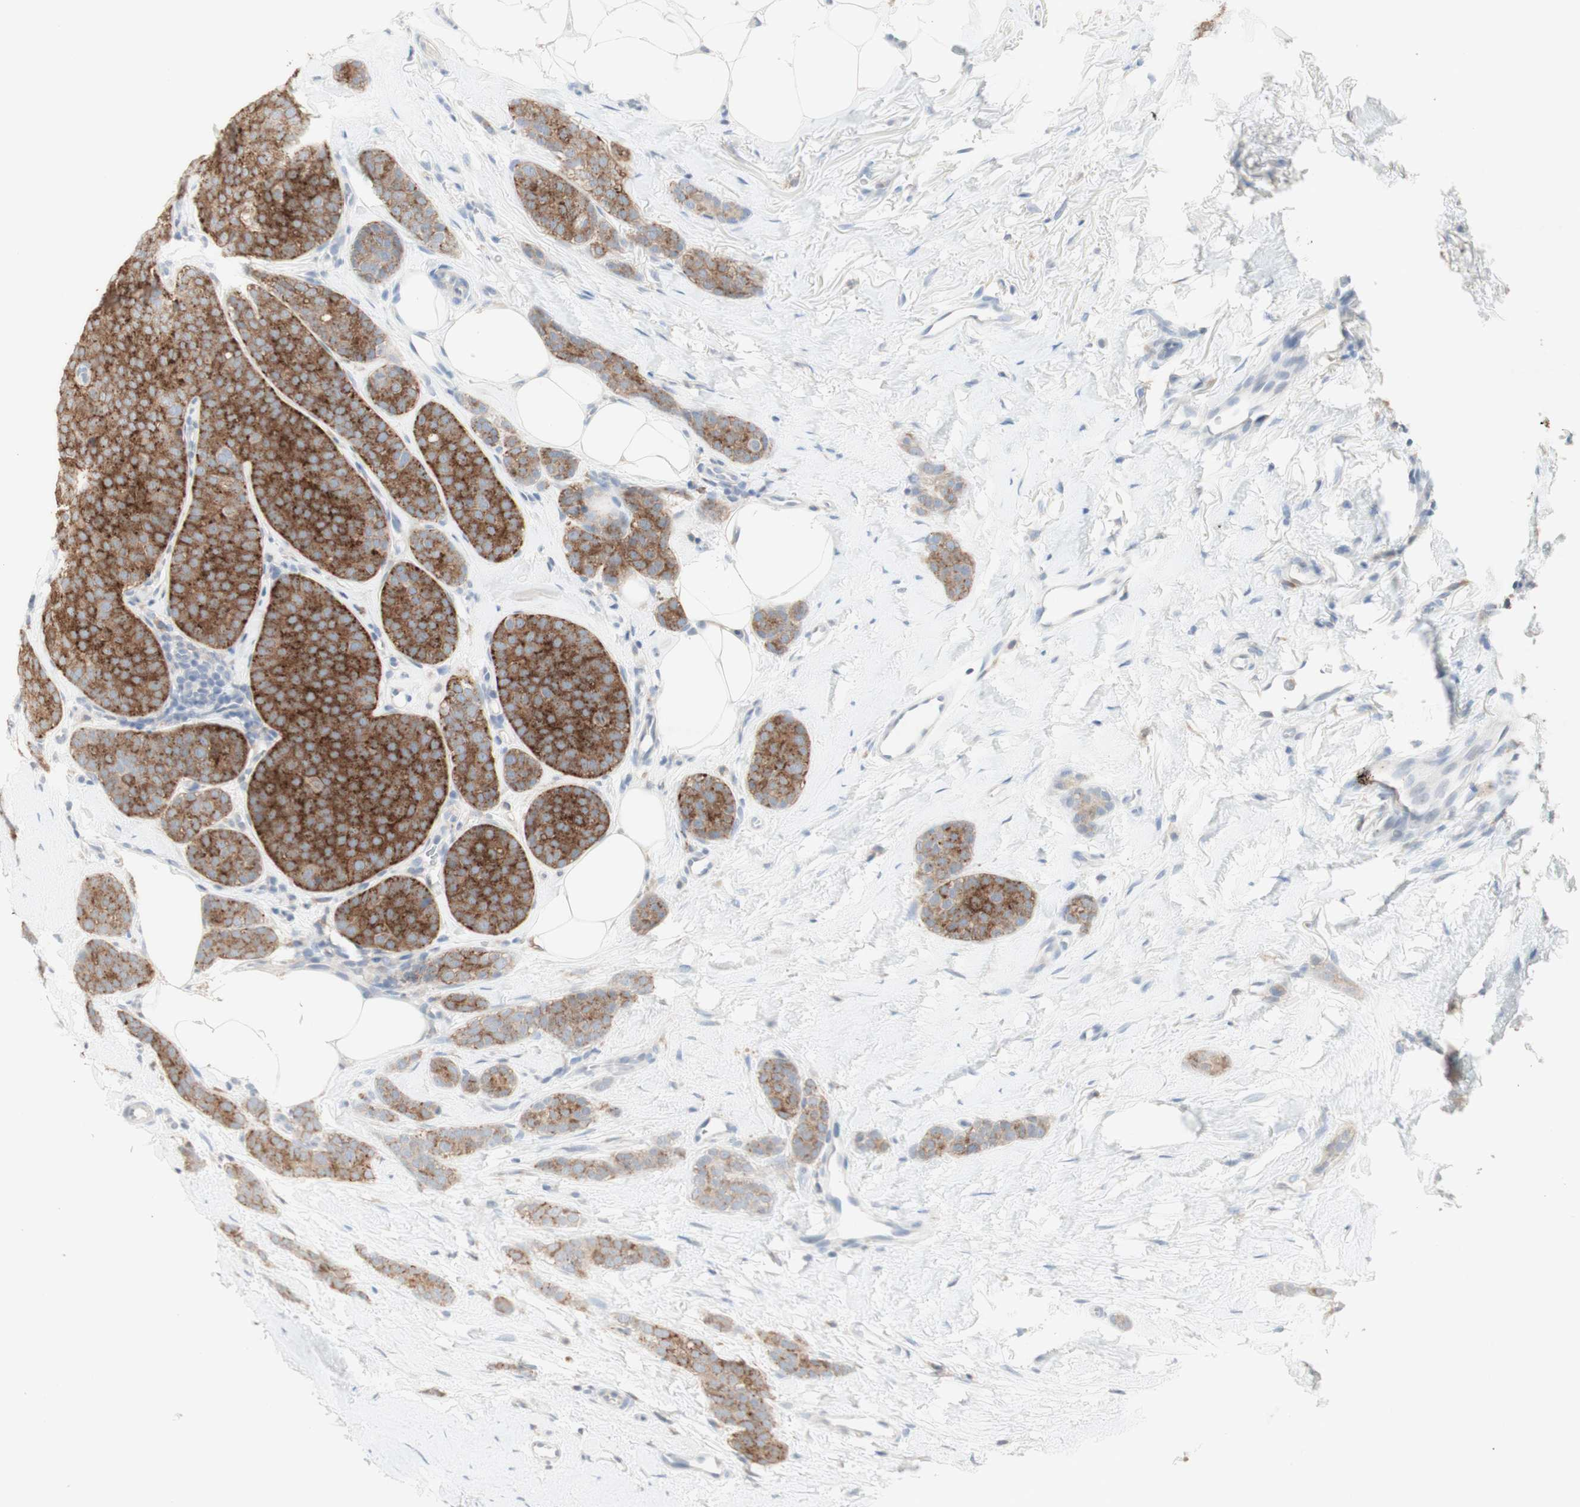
{"staining": {"intensity": "moderate", "quantity": ">75%", "location": "cytoplasmic/membranous"}, "tissue": "breast cancer", "cell_type": "Tumor cells", "image_type": "cancer", "snomed": [{"axis": "morphology", "description": "Lobular carcinoma"}, {"axis": "topography", "description": "Skin"}, {"axis": "topography", "description": "Breast"}], "caption": "A medium amount of moderate cytoplasmic/membranous expression is present in approximately >75% of tumor cells in lobular carcinoma (breast) tissue.", "gene": "ATP6V1B1", "patient": {"sex": "female", "age": 46}}